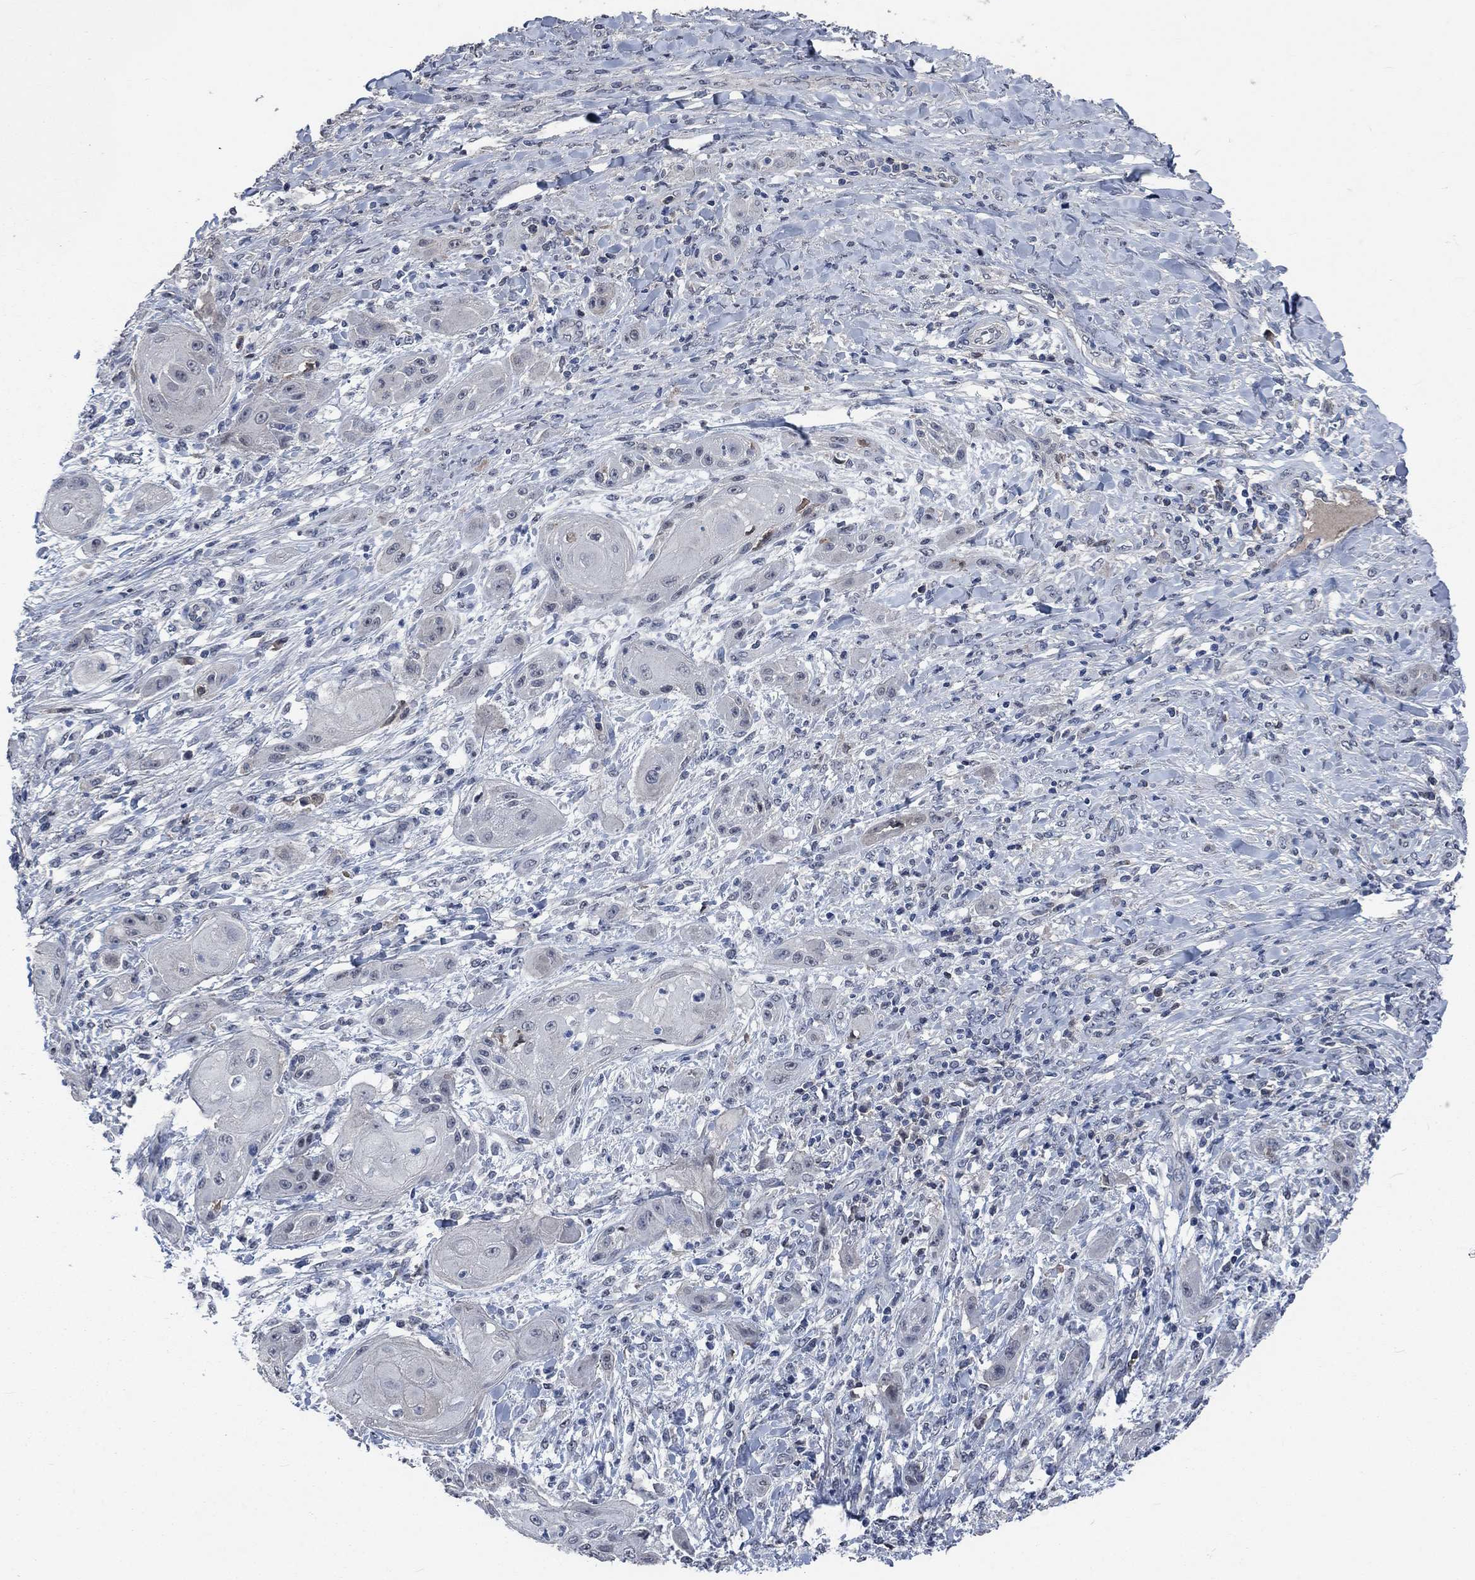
{"staining": {"intensity": "negative", "quantity": "none", "location": "none"}, "tissue": "skin cancer", "cell_type": "Tumor cells", "image_type": "cancer", "snomed": [{"axis": "morphology", "description": "Squamous cell carcinoma, NOS"}, {"axis": "topography", "description": "Skin"}], "caption": "IHC of human skin cancer demonstrates no staining in tumor cells. (Stains: DAB IHC with hematoxylin counter stain, Microscopy: brightfield microscopy at high magnification).", "gene": "OBSCN", "patient": {"sex": "male", "age": 62}}